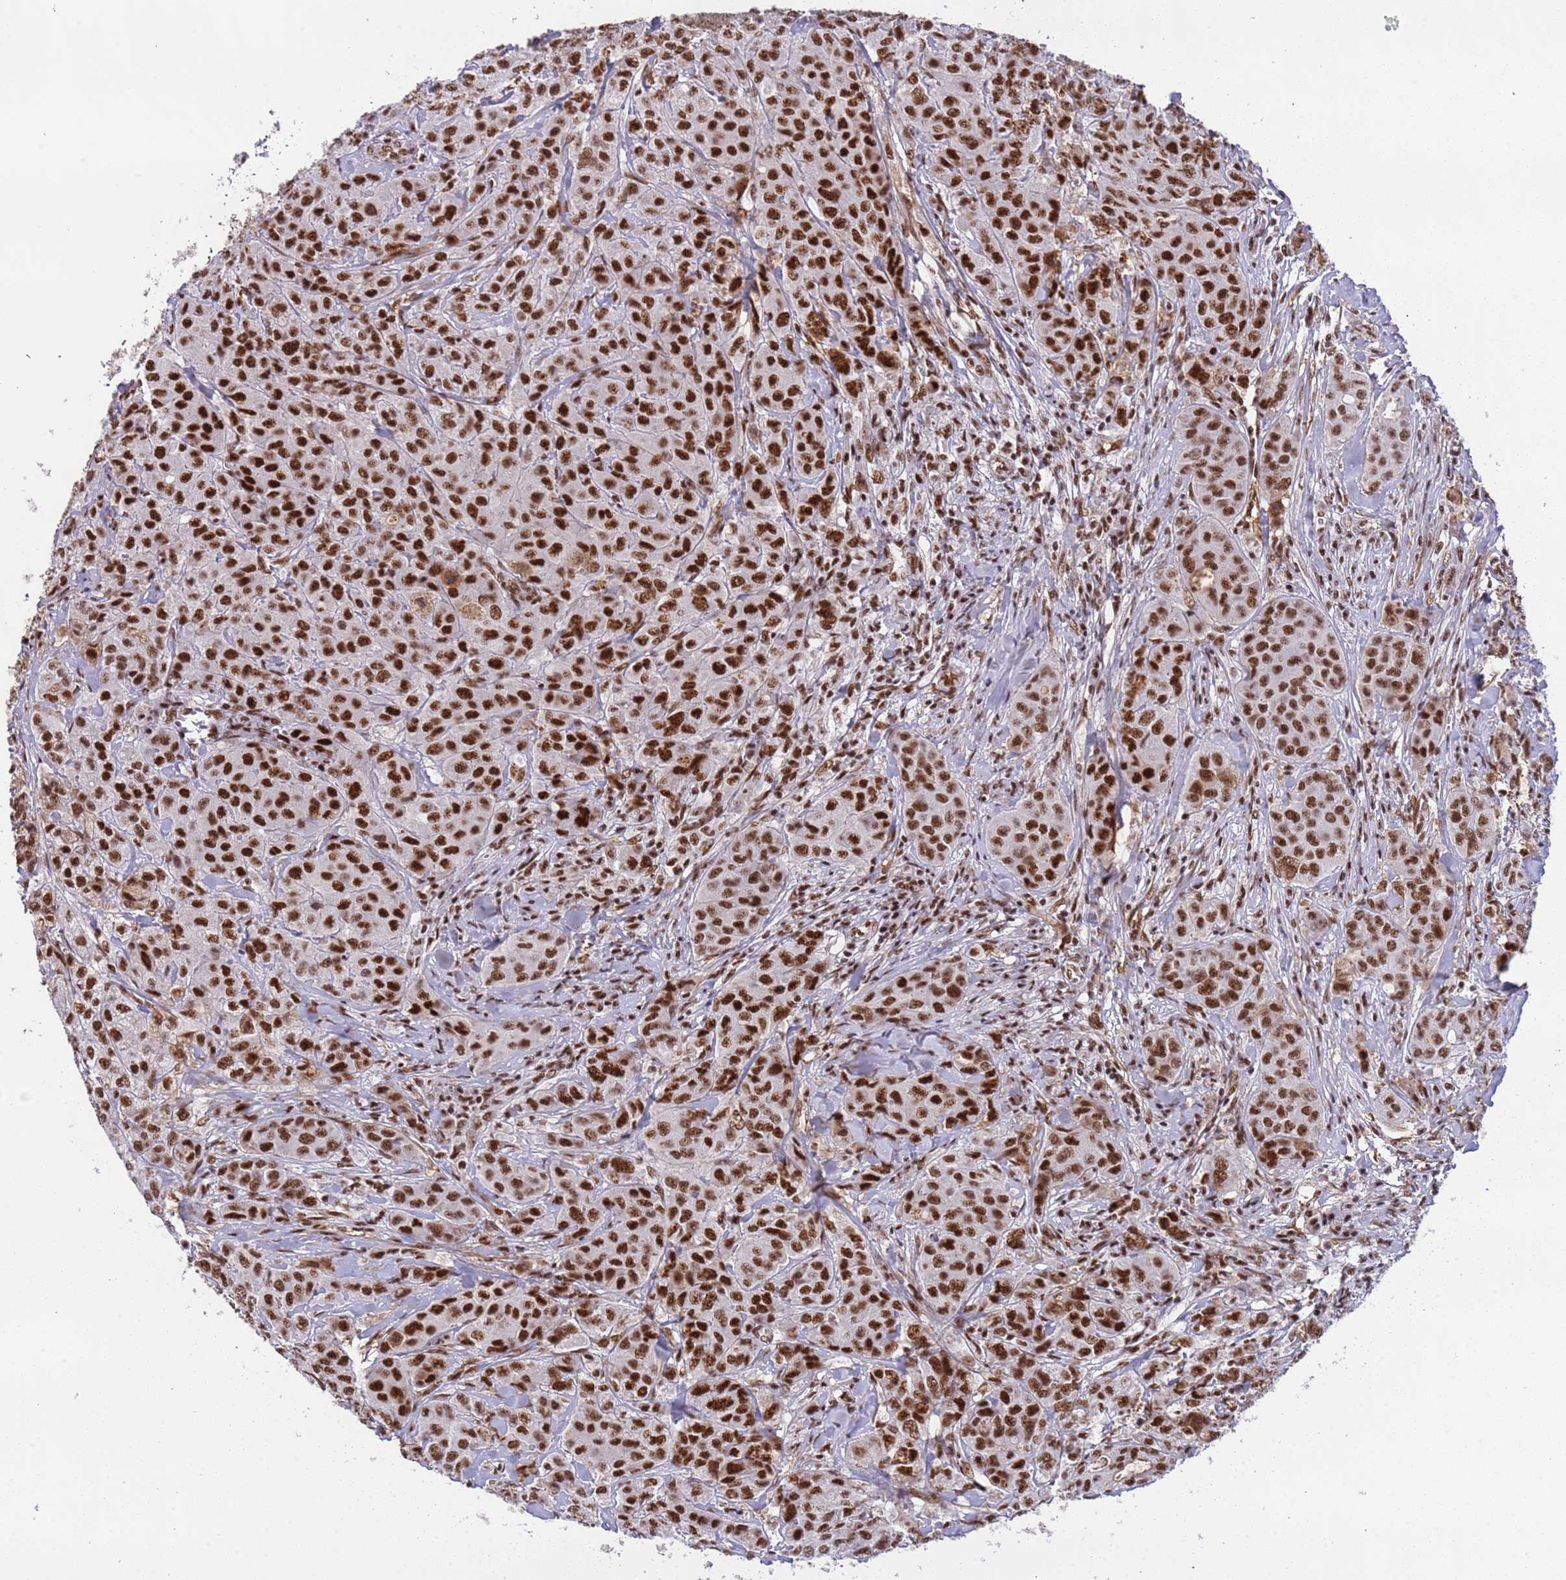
{"staining": {"intensity": "strong", "quantity": ">75%", "location": "nuclear"}, "tissue": "breast cancer", "cell_type": "Tumor cells", "image_type": "cancer", "snomed": [{"axis": "morphology", "description": "Duct carcinoma"}, {"axis": "topography", "description": "Breast"}], "caption": "Invasive ductal carcinoma (breast) stained with a protein marker shows strong staining in tumor cells.", "gene": "SRRT", "patient": {"sex": "female", "age": 43}}